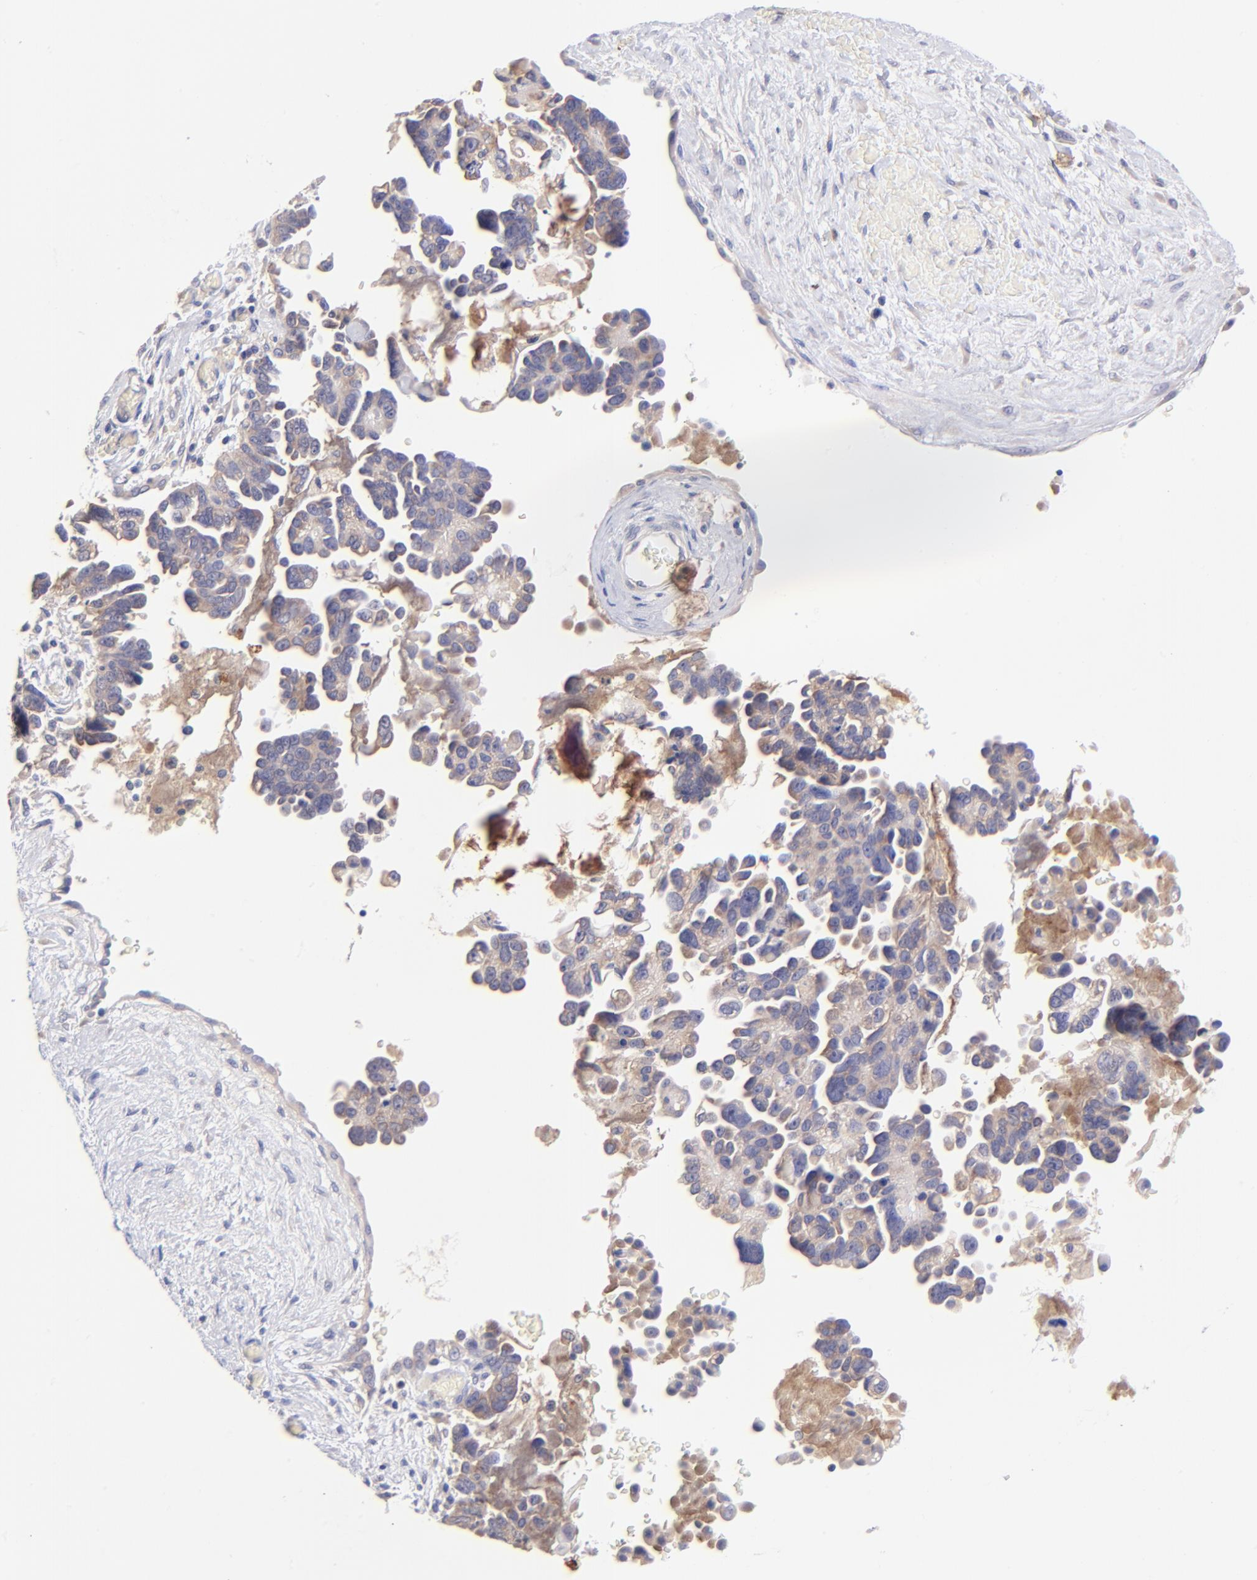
{"staining": {"intensity": "moderate", "quantity": ">75%", "location": "cytoplasmic/membranous"}, "tissue": "ovarian cancer", "cell_type": "Tumor cells", "image_type": "cancer", "snomed": [{"axis": "morphology", "description": "Cystadenocarcinoma, serous, NOS"}, {"axis": "topography", "description": "Ovary"}], "caption": "Protein expression analysis of ovarian cancer (serous cystadenocarcinoma) demonstrates moderate cytoplasmic/membranous positivity in about >75% of tumor cells.", "gene": "RPL11", "patient": {"sex": "female", "age": 63}}